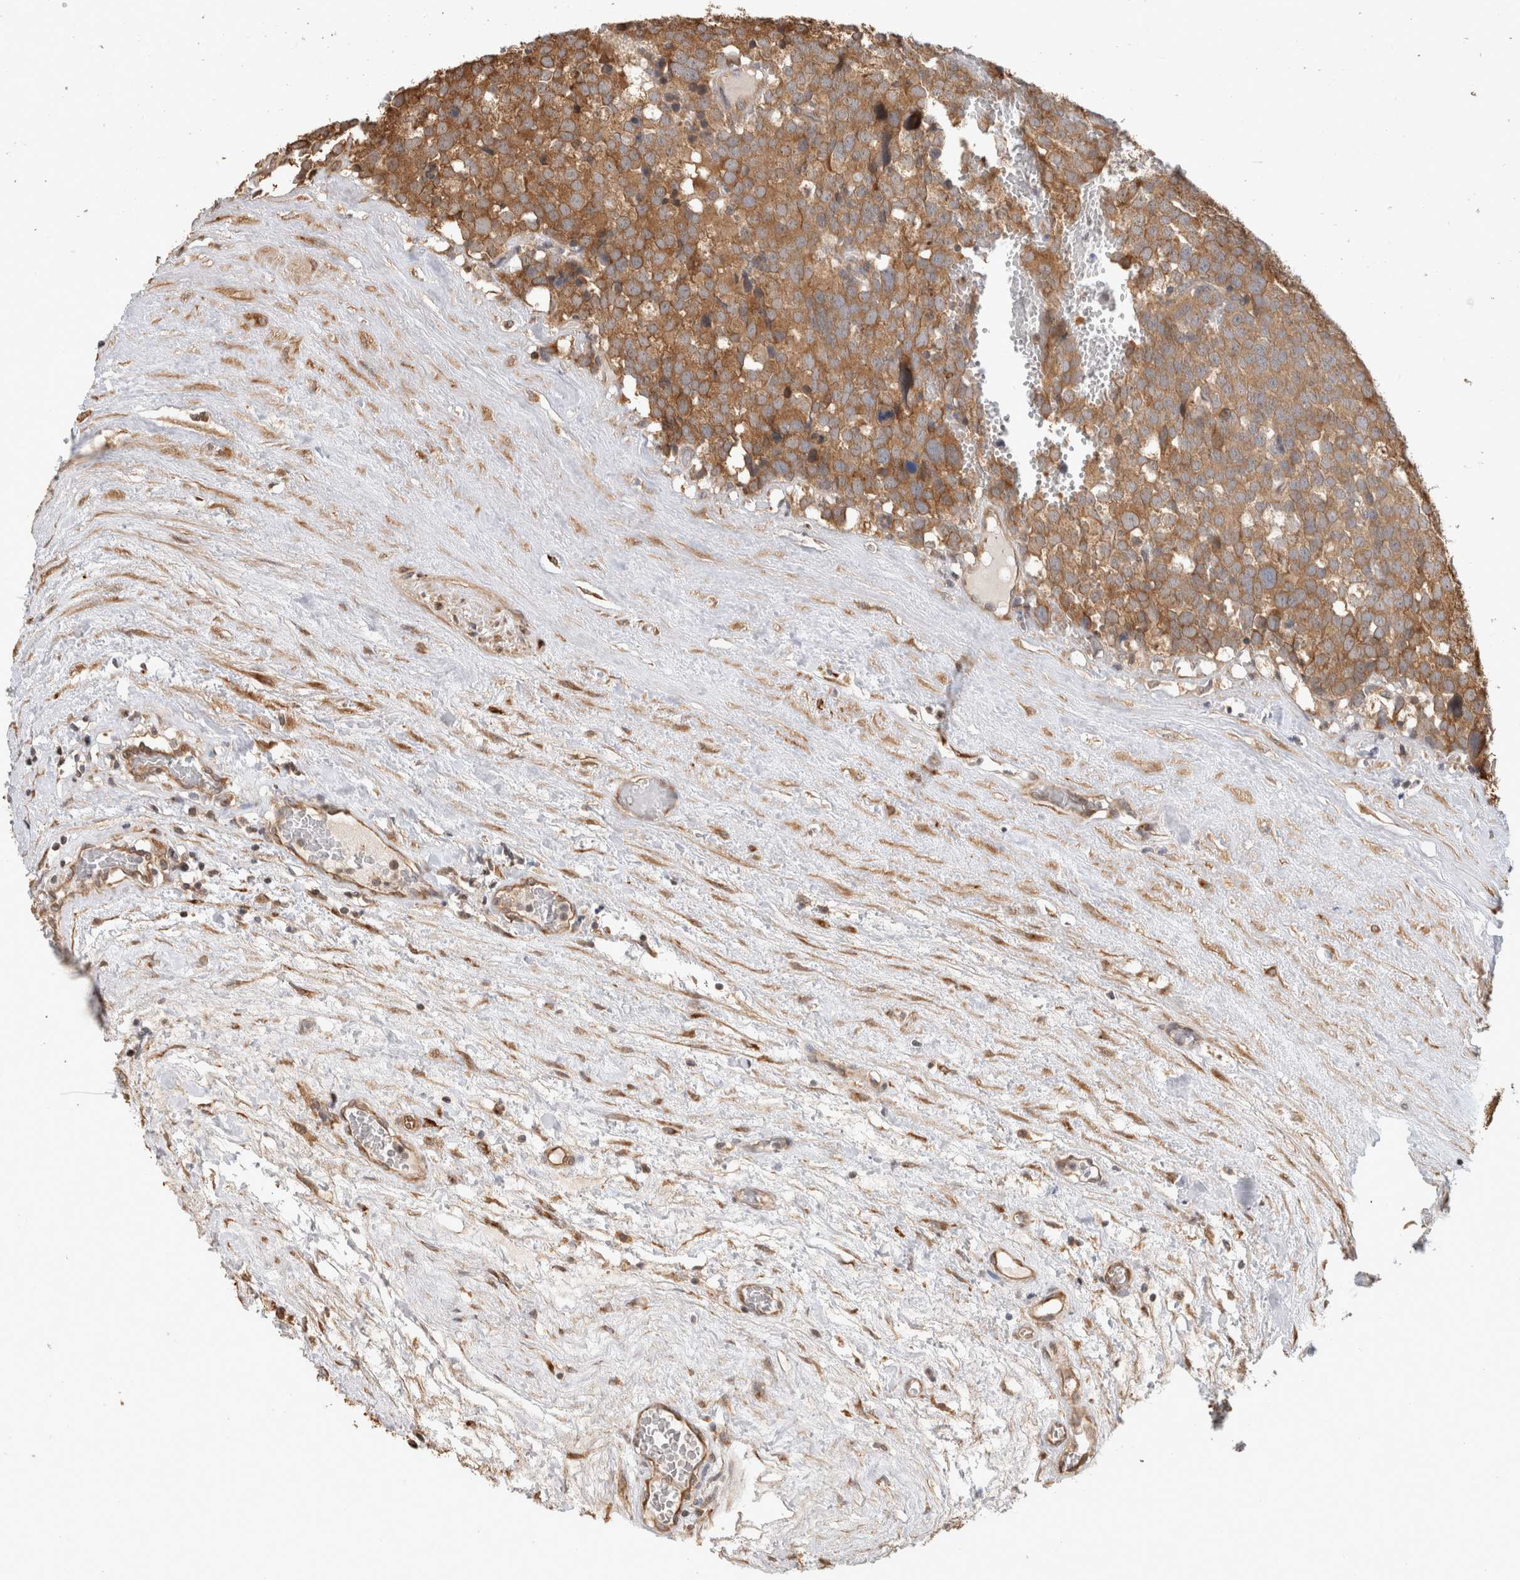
{"staining": {"intensity": "moderate", "quantity": ">75%", "location": "cytoplasmic/membranous"}, "tissue": "testis cancer", "cell_type": "Tumor cells", "image_type": "cancer", "snomed": [{"axis": "morphology", "description": "Seminoma, NOS"}, {"axis": "topography", "description": "Testis"}], "caption": "Protein expression analysis of testis cancer displays moderate cytoplasmic/membranous expression in approximately >75% of tumor cells.", "gene": "PCDHB15", "patient": {"sex": "male", "age": 71}}